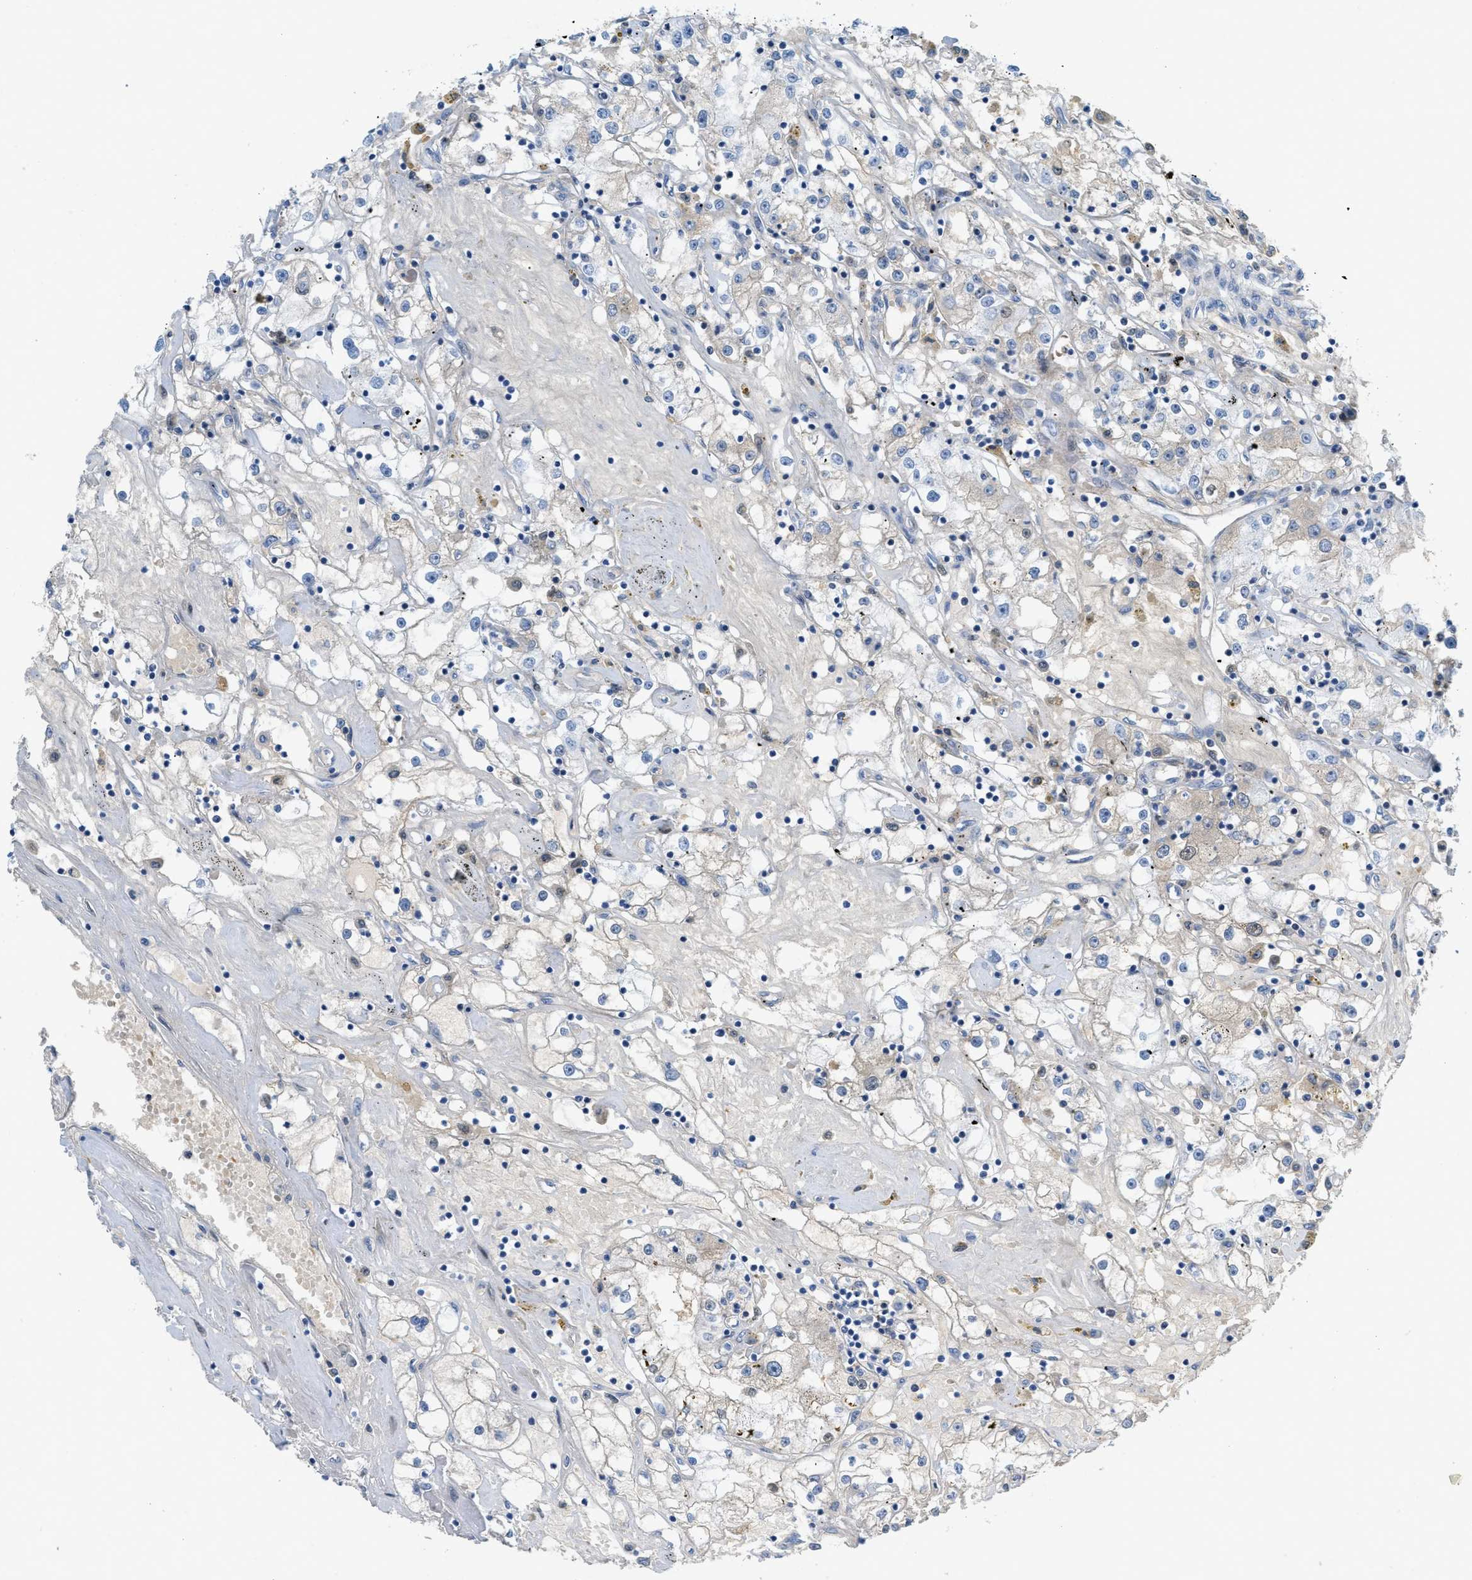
{"staining": {"intensity": "negative", "quantity": "none", "location": "none"}, "tissue": "renal cancer", "cell_type": "Tumor cells", "image_type": "cancer", "snomed": [{"axis": "morphology", "description": "Adenocarcinoma, NOS"}, {"axis": "topography", "description": "Kidney"}], "caption": "High magnification brightfield microscopy of renal adenocarcinoma stained with DAB (3,3'-diaminobenzidine) (brown) and counterstained with hematoxylin (blue): tumor cells show no significant staining.", "gene": "CRB3", "patient": {"sex": "male", "age": 56}}